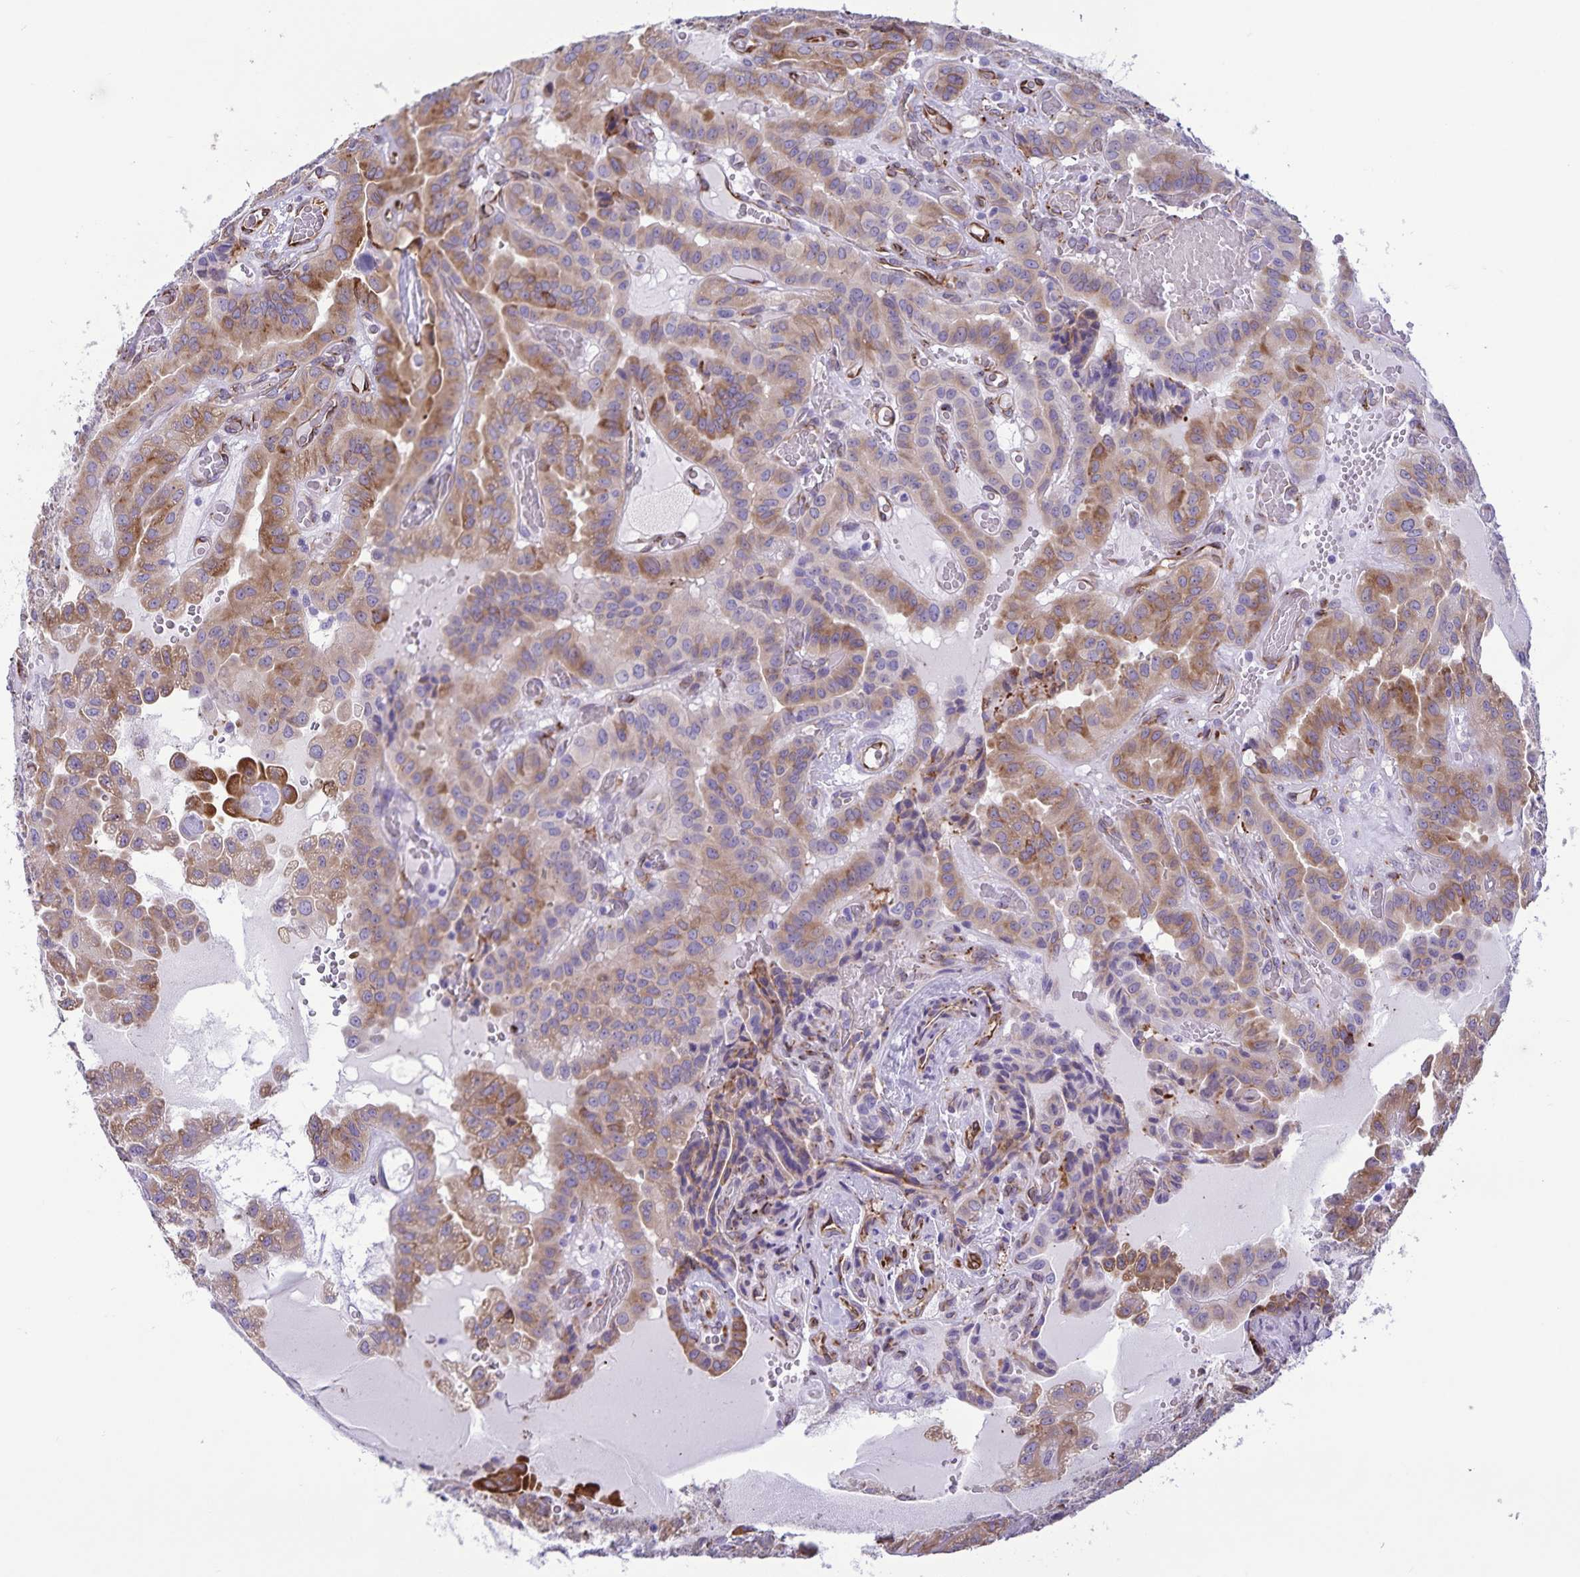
{"staining": {"intensity": "moderate", "quantity": ">75%", "location": "cytoplasmic/membranous"}, "tissue": "thyroid cancer", "cell_type": "Tumor cells", "image_type": "cancer", "snomed": [{"axis": "morphology", "description": "Papillary adenocarcinoma, NOS"}, {"axis": "morphology", "description": "Papillary adenoma metastatic"}, {"axis": "topography", "description": "Thyroid gland"}], "caption": "This image shows immunohistochemistry (IHC) staining of papillary adenoma metastatic (thyroid), with medium moderate cytoplasmic/membranous staining in about >75% of tumor cells.", "gene": "RCN1", "patient": {"sex": "male", "age": 87}}